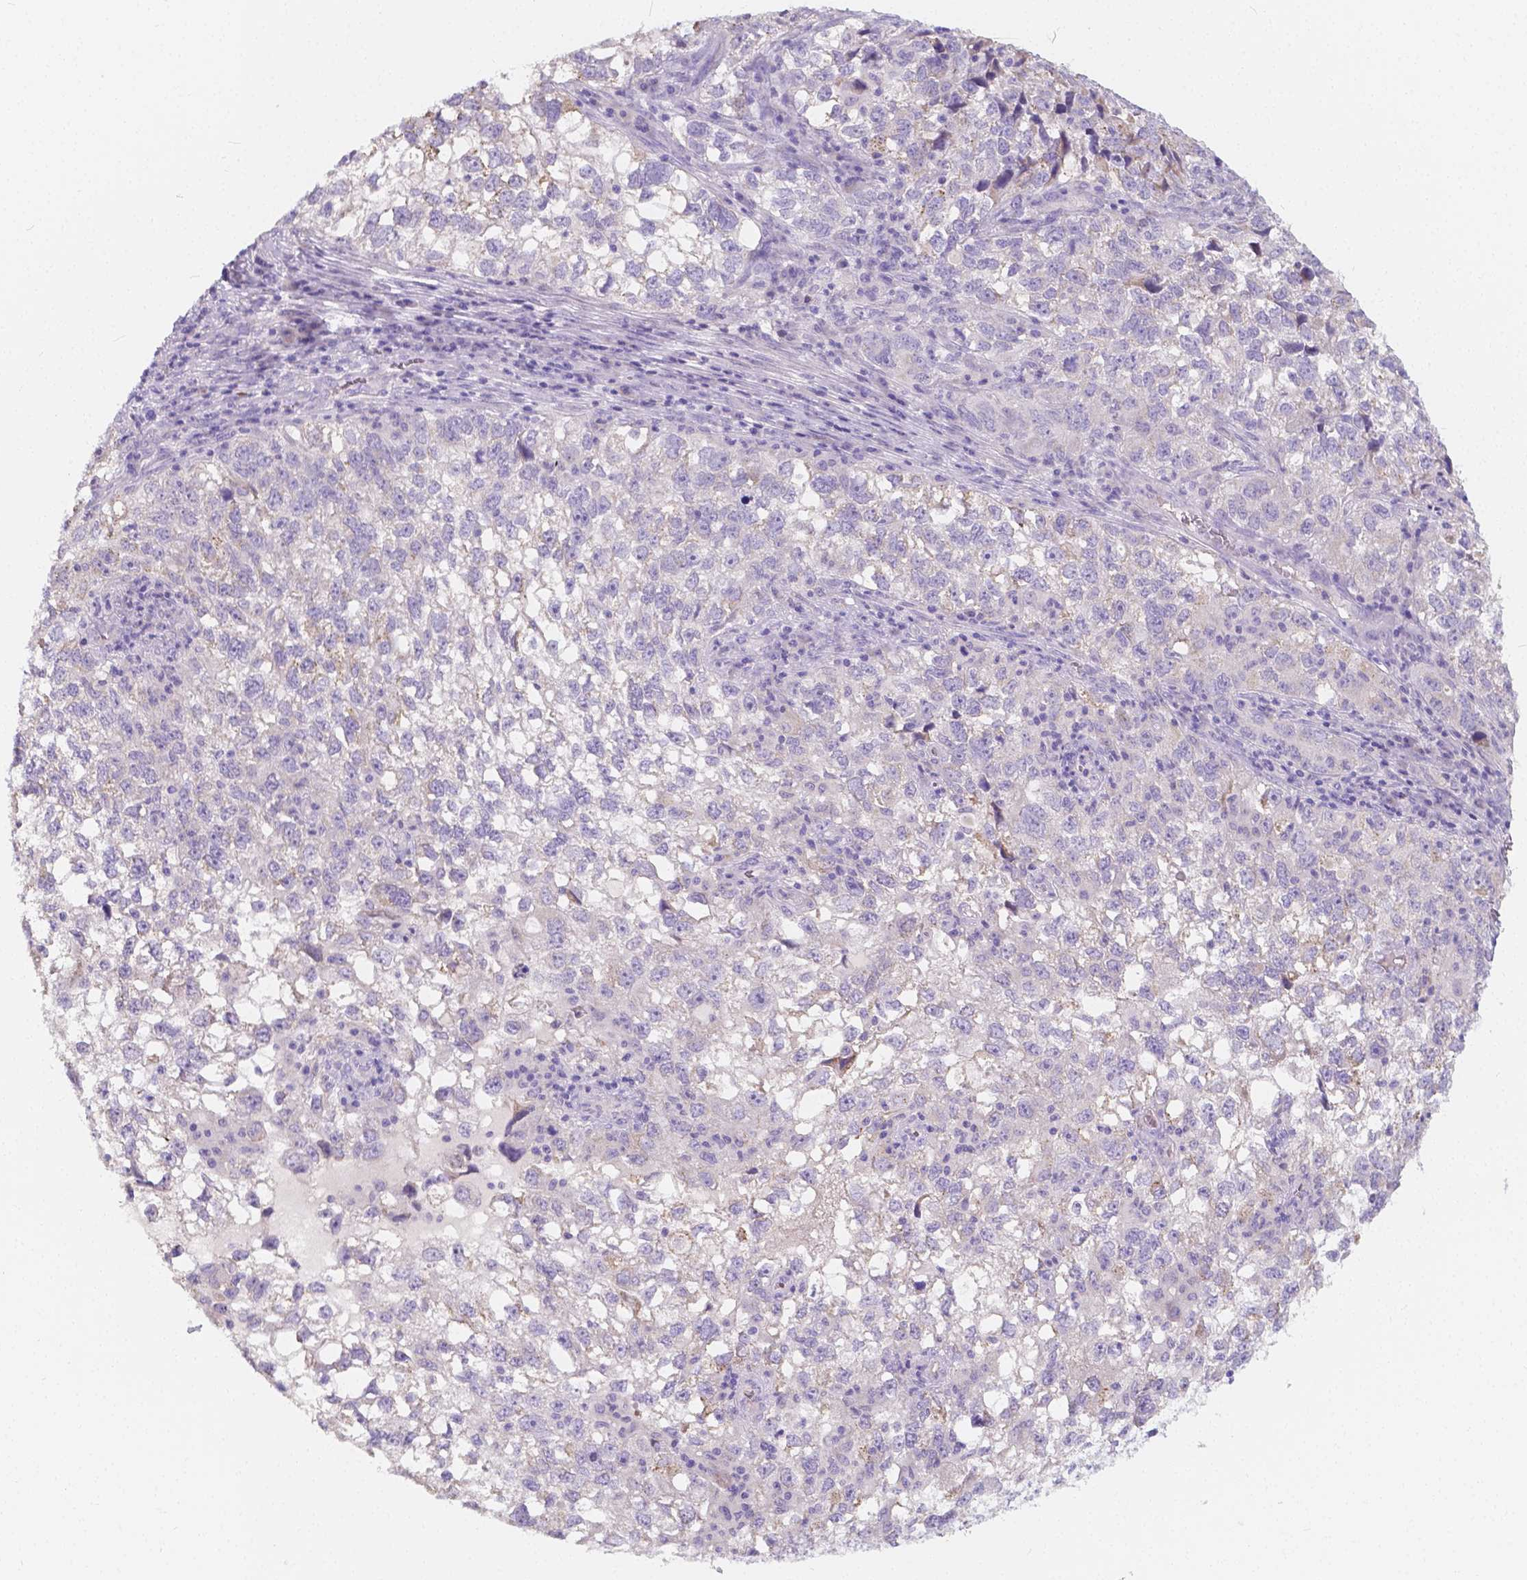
{"staining": {"intensity": "negative", "quantity": "none", "location": "none"}, "tissue": "cervical cancer", "cell_type": "Tumor cells", "image_type": "cancer", "snomed": [{"axis": "morphology", "description": "Squamous cell carcinoma, NOS"}, {"axis": "topography", "description": "Cervix"}], "caption": "High magnification brightfield microscopy of cervical squamous cell carcinoma stained with DAB (3,3'-diaminobenzidine) (brown) and counterstained with hematoxylin (blue): tumor cells show no significant expression.", "gene": "RNF186", "patient": {"sex": "female", "age": 55}}